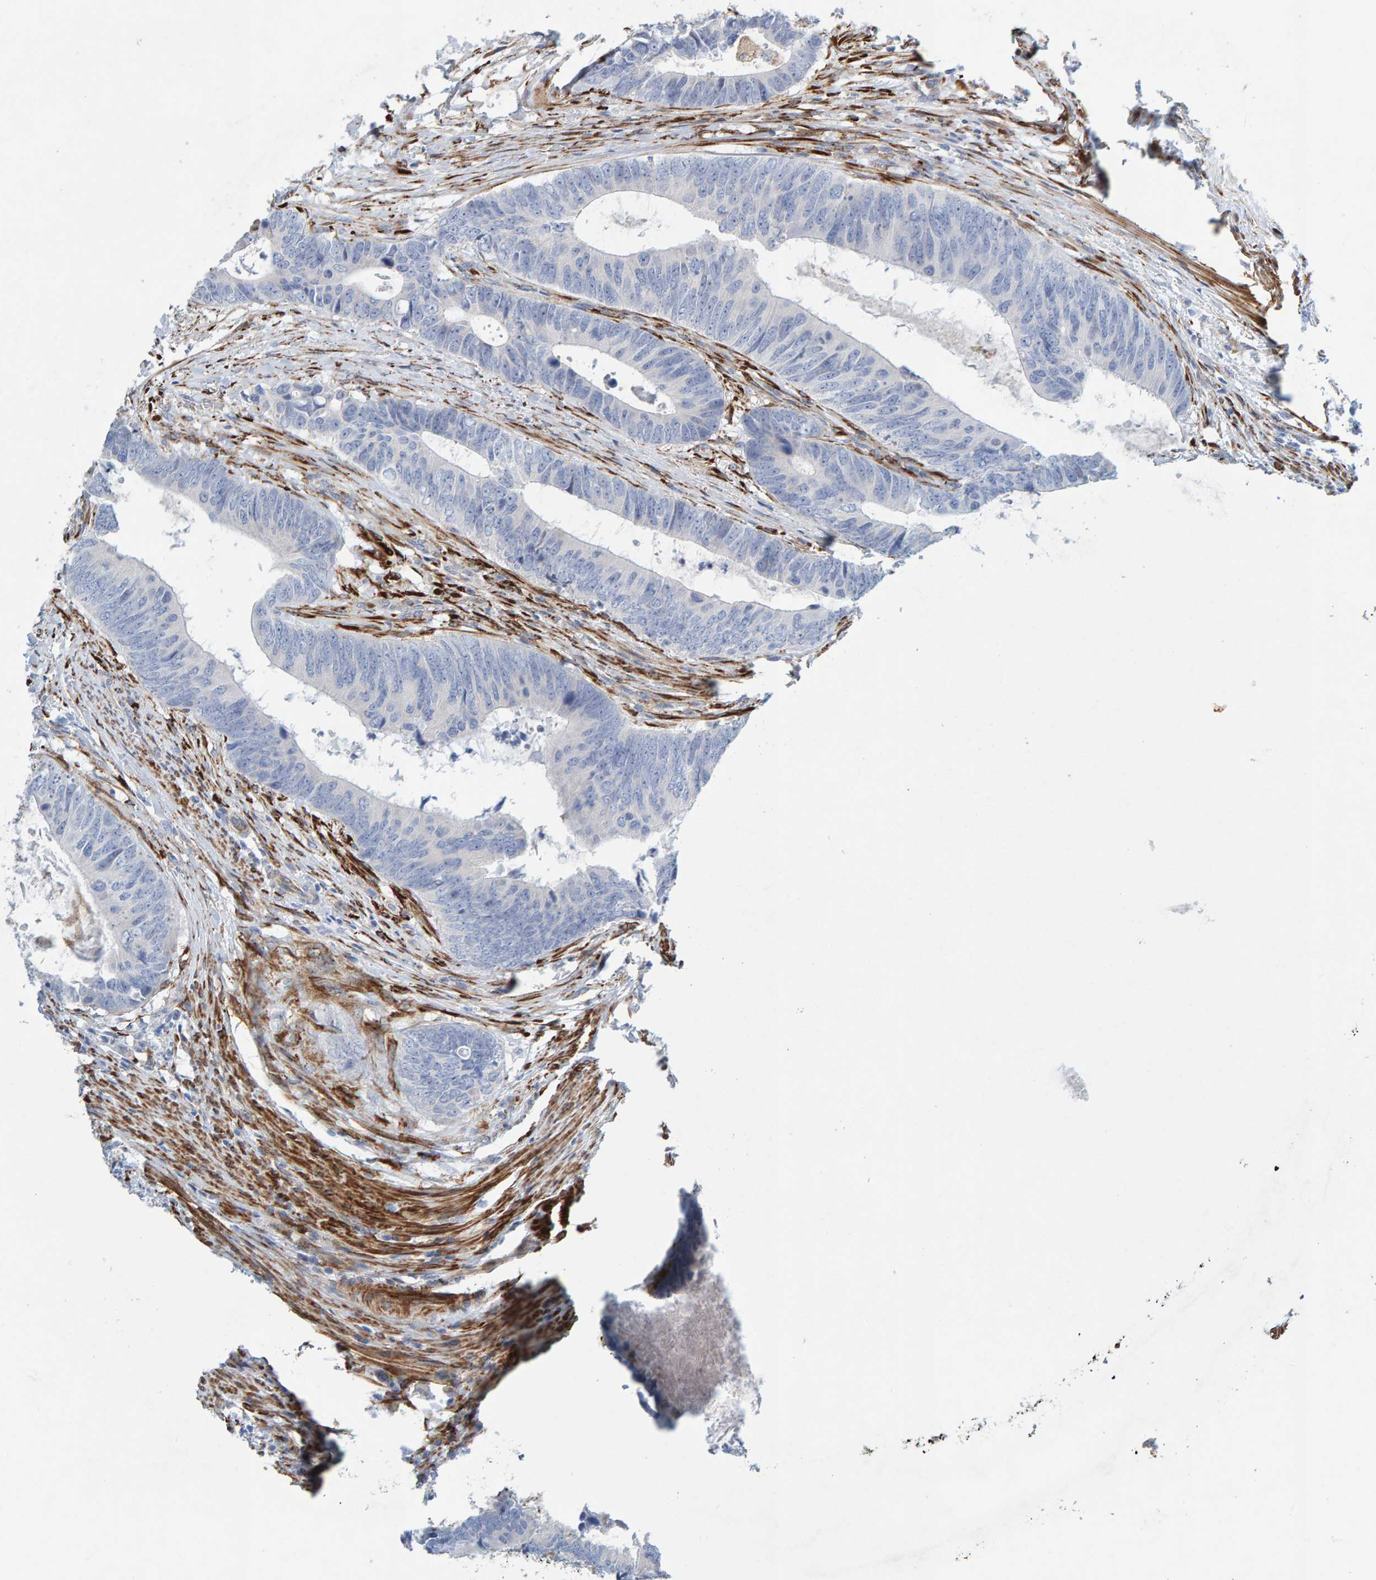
{"staining": {"intensity": "negative", "quantity": "none", "location": "none"}, "tissue": "colorectal cancer", "cell_type": "Tumor cells", "image_type": "cancer", "snomed": [{"axis": "morphology", "description": "Adenocarcinoma, NOS"}, {"axis": "topography", "description": "Colon"}], "caption": "This image is of colorectal adenocarcinoma stained with immunohistochemistry (IHC) to label a protein in brown with the nuclei are counter-stained blue. There is no expression in tumor cells. (Brightfield microscopy of DAB (3,3'-diaminobenzidine) IHC at high magnification).", "gene": "MMP16", "patient": {"sex": "male", "age": 56}}